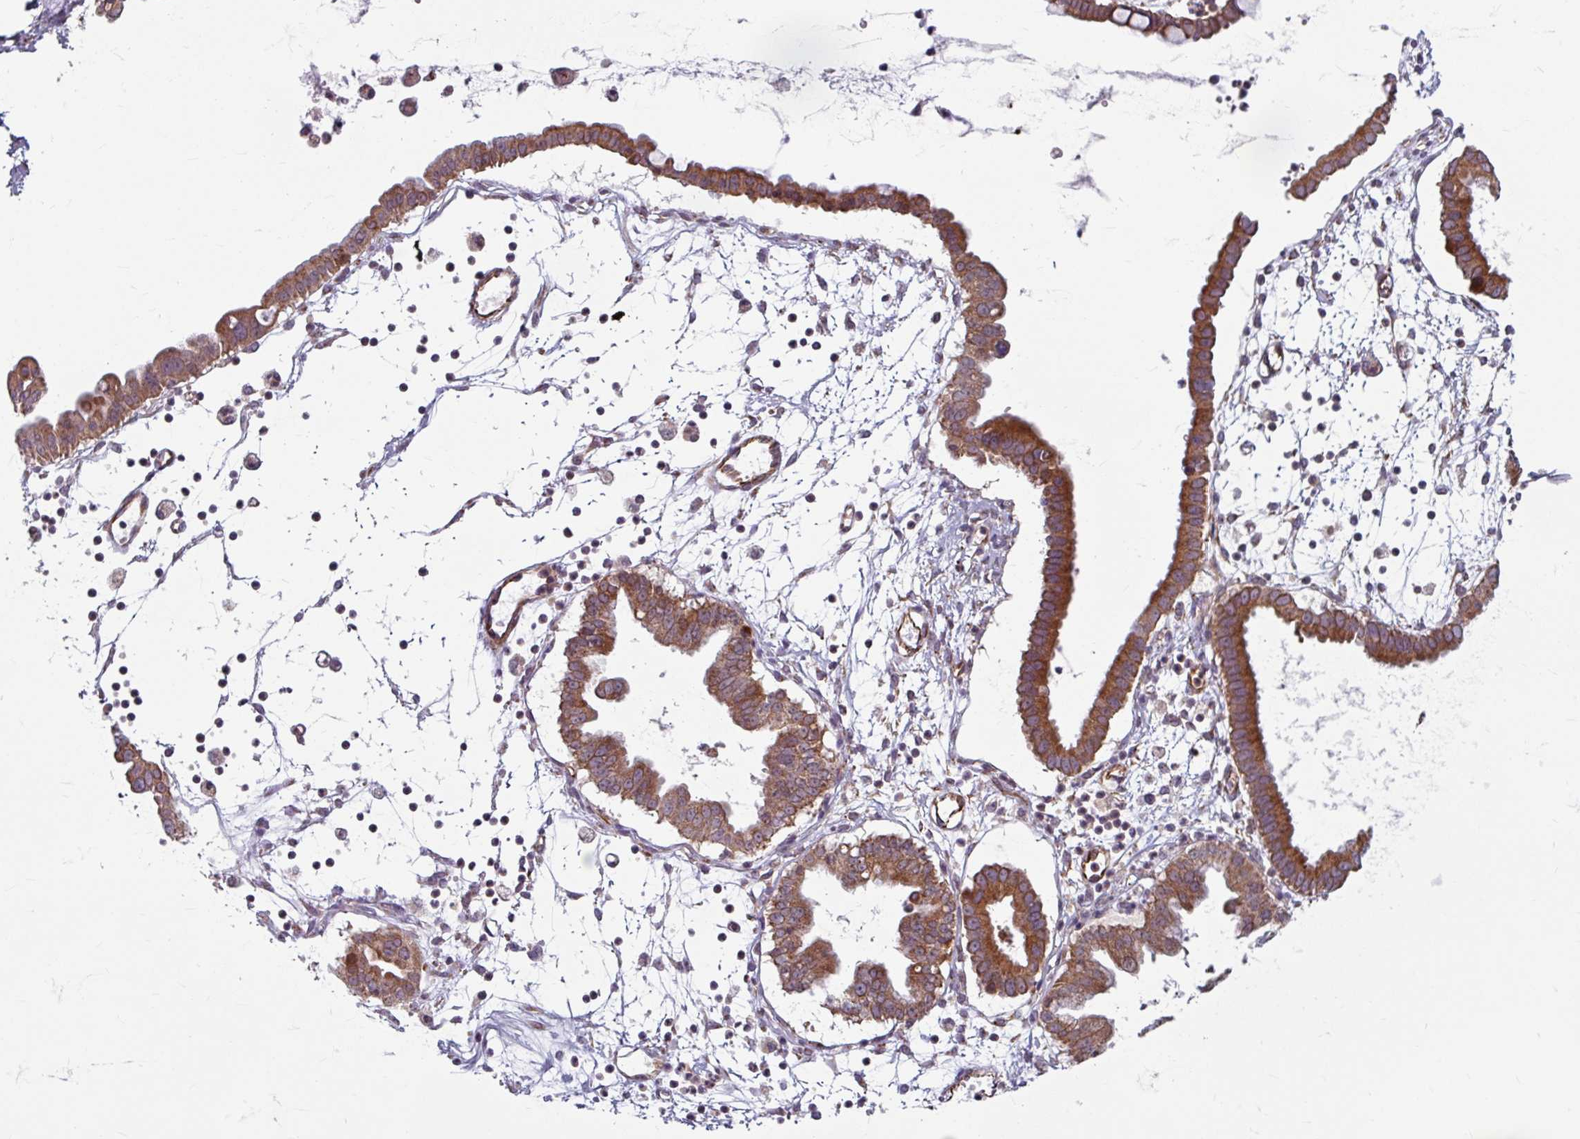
{"staining": {"intensity": "moderate", "quantity": ">75%", "location": "cytoplasmic/membranous"}, "tissue": "ovarian cancer", "cell_type": "Tumor cells", "image_type": "cancer", "snomed": [{"axis": "morphology", "description": "Cystadenocarcinoma, mucinous, NOS"}, {"axis": "topography", "description": "Ovary"}], "caption": "Human ovarian cancer (mucinous cystadenocarcinoma) stained for a protein (brown) displays moderate cytoplasmic/membranous positive staining in approximately >75% of tumor cells.", "gene": "DAAM2", "patient": {"sex": "female", "age": 61}}